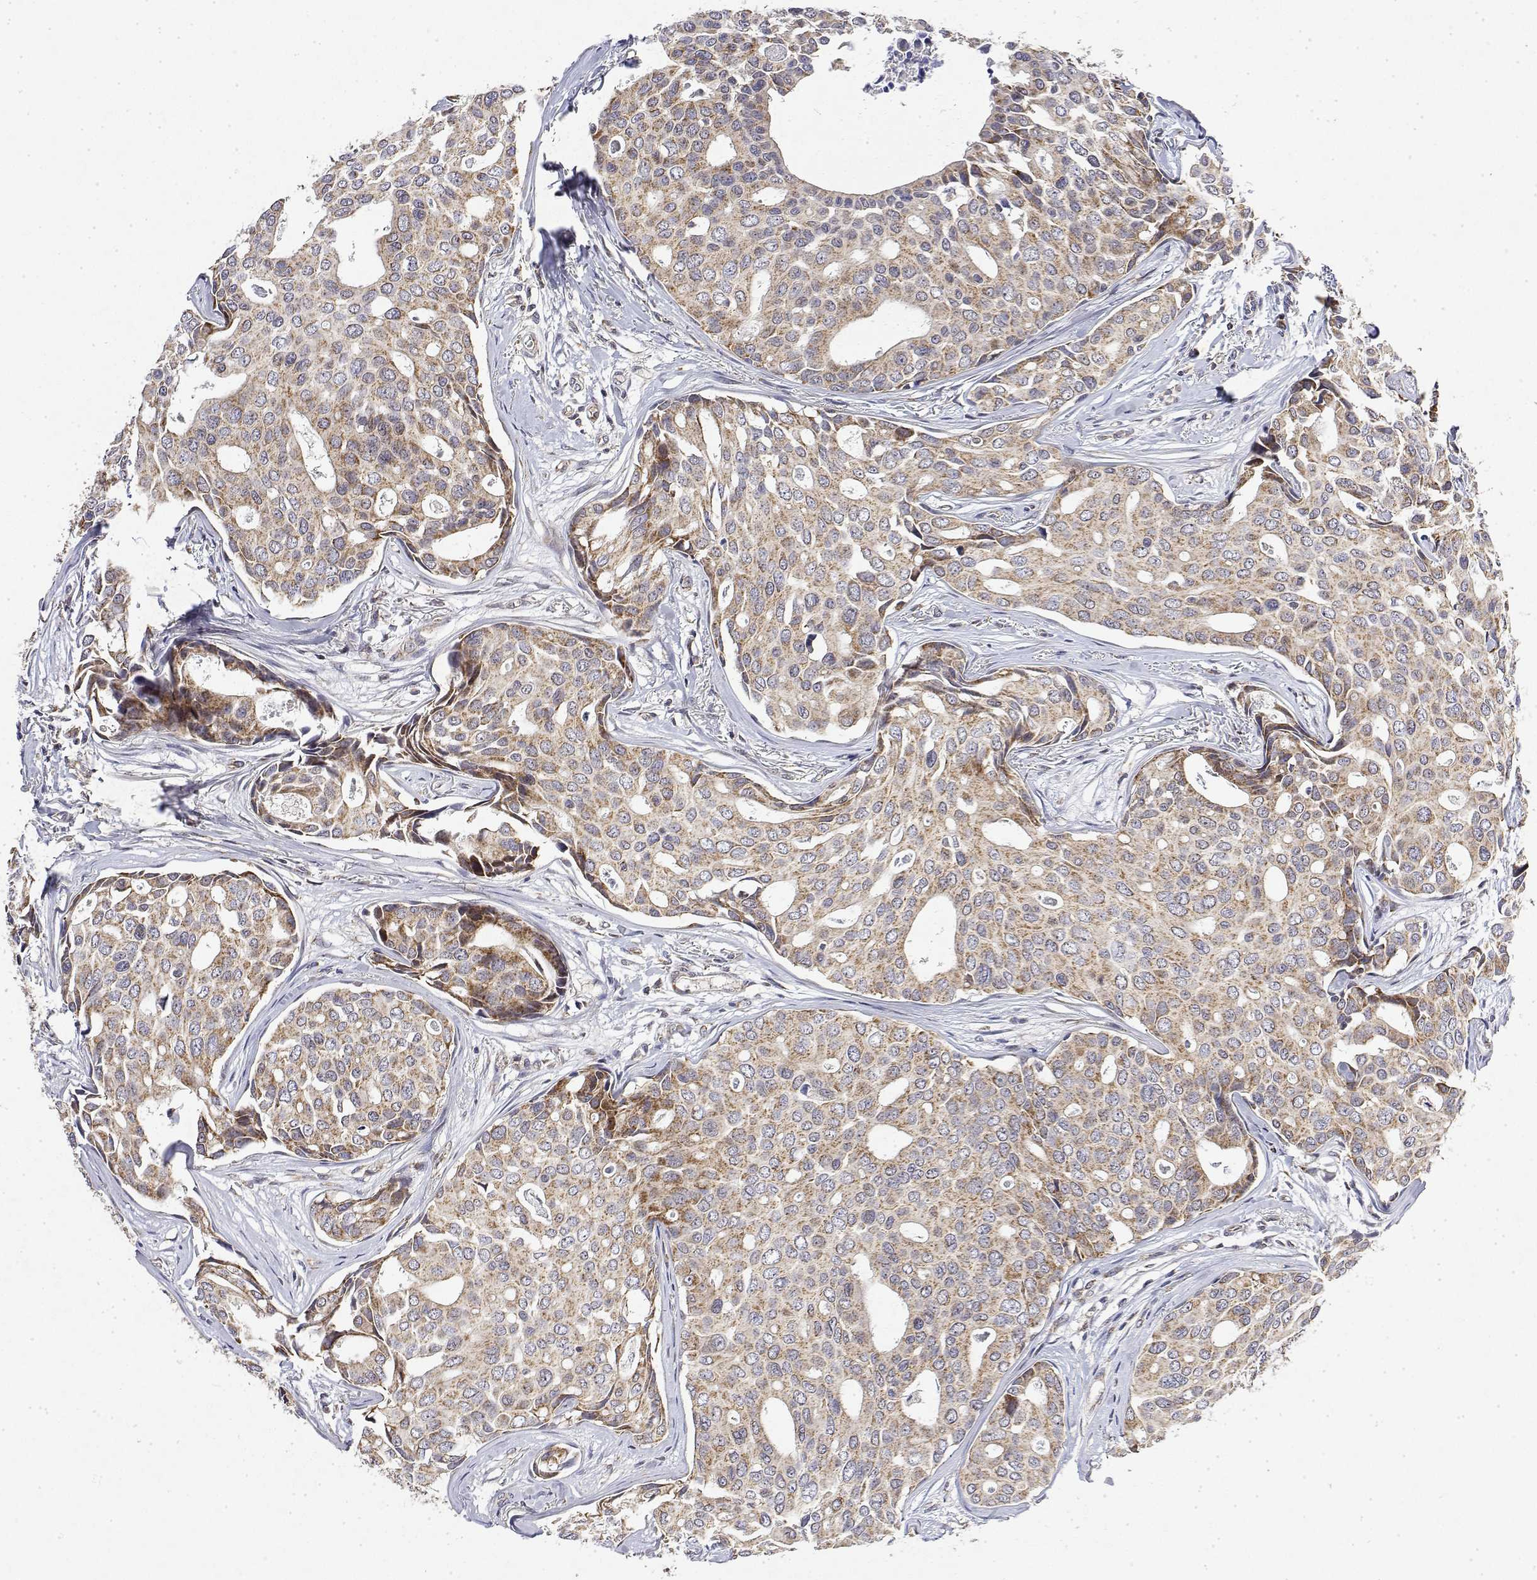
{"staining": {"intensity": "moderate", "quantity": "25%-75%", "location": "cytoplasmic/membranous"}, "tissue": "breast cancer", "cell_type": "Tumor cells", "image_type": "cancer", "snomed": [{"axis": "morphology", "description": "Duct carcinoma"}, {"axis": "topography", "description": "Breast"}], "caption": "An image of human breast cancer (intraductal carcinoma) stained for a protein exhibits moderate cytoplasmic/membranous brown staining in tumor cells.", "gene": "GADD45GIP1", "patient": {"sex": "female", "age": 54}}